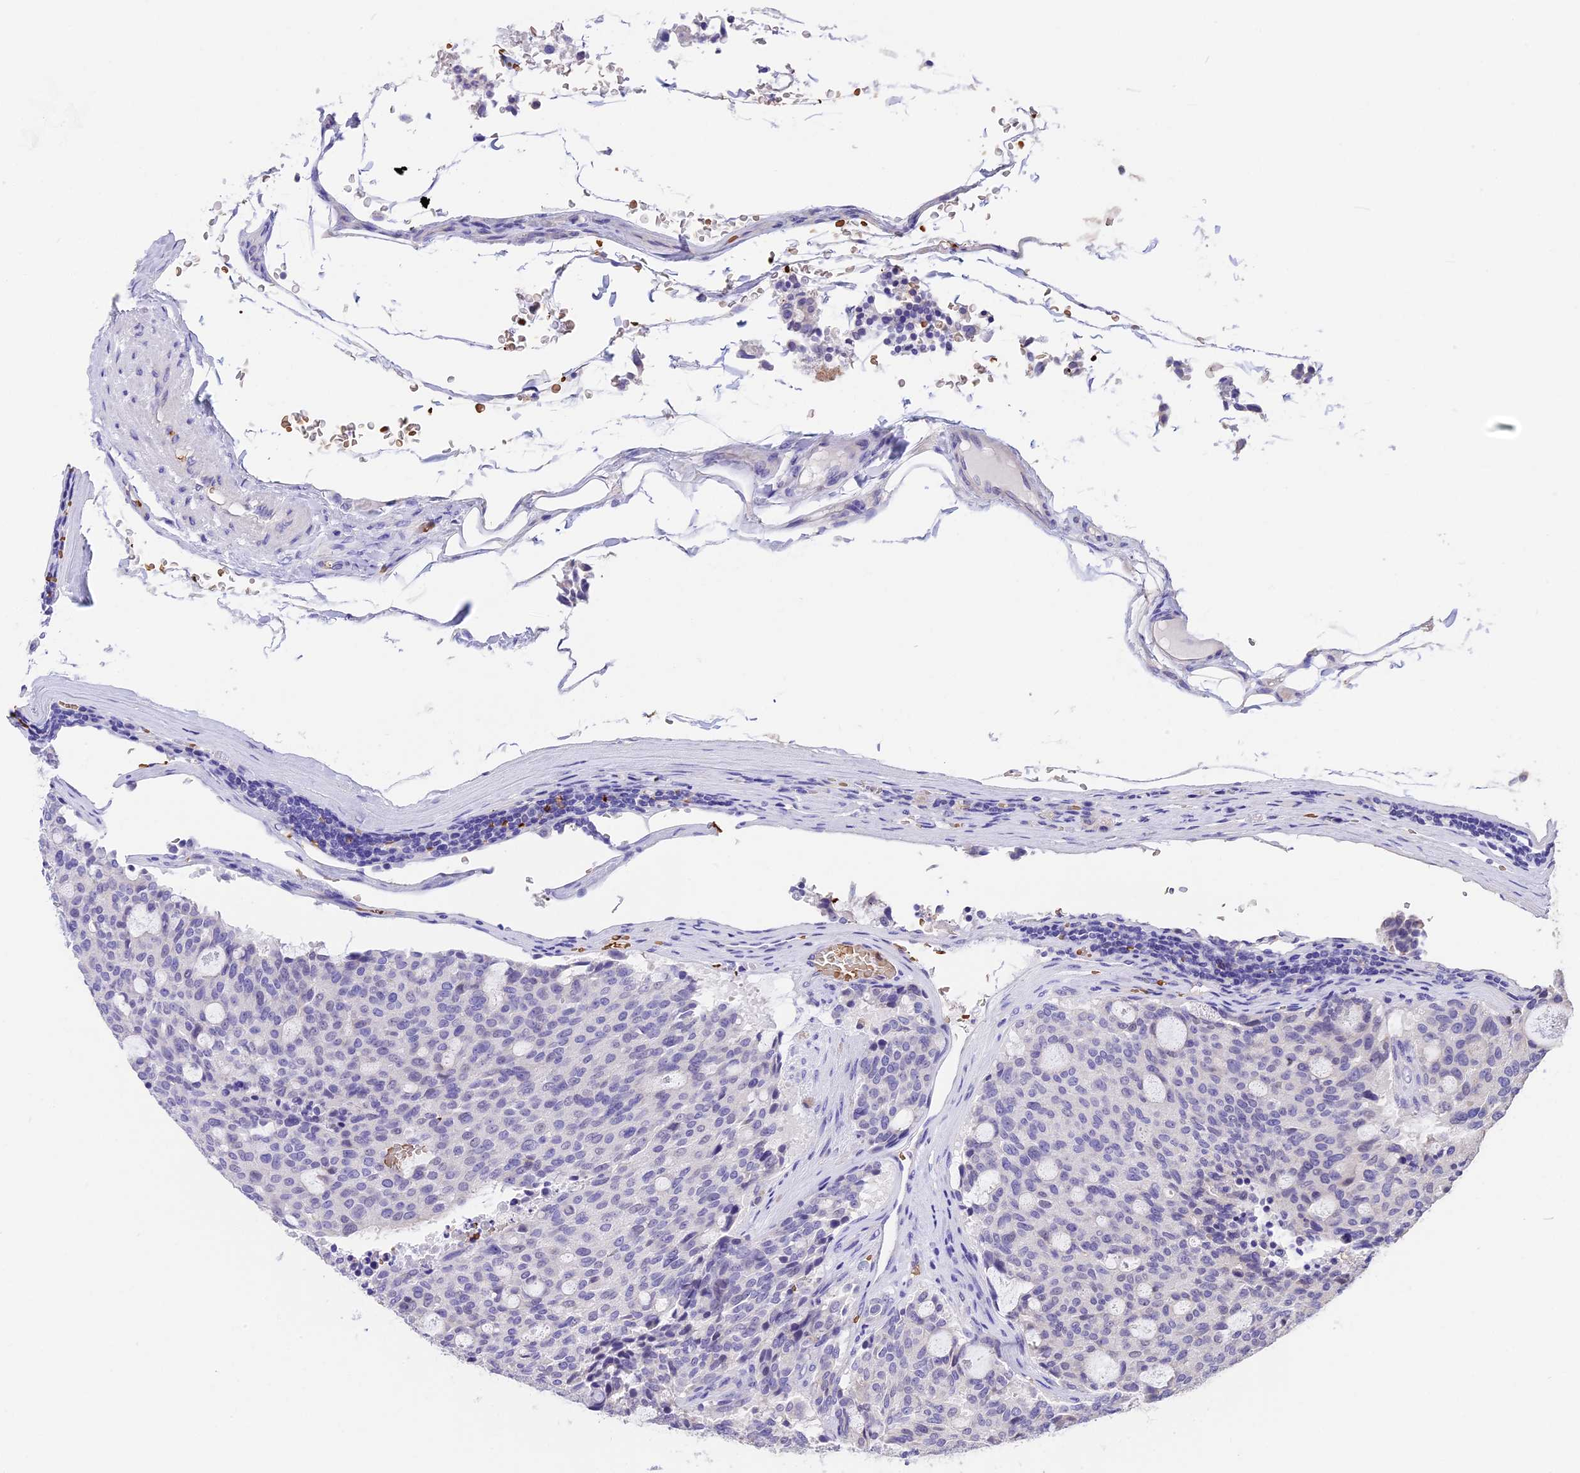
{"staining": {"intensity": "negative", "quantity": "none", "location": "none"}, "tissue": "carcinoid", "cell_type": "Tumor cells", "image_type": "cancer", "snomed": [{"axis": "morphology", "description": "Carcinoid, malignant, NOS"}, {"axis": "topography", "description": "Pancreas"}], "caption": "The image demonstrates no significant positivity in tumor cells of carcinoid.", "gene": "TNNC2", "patient": {"sex": "female", "age": 54}}